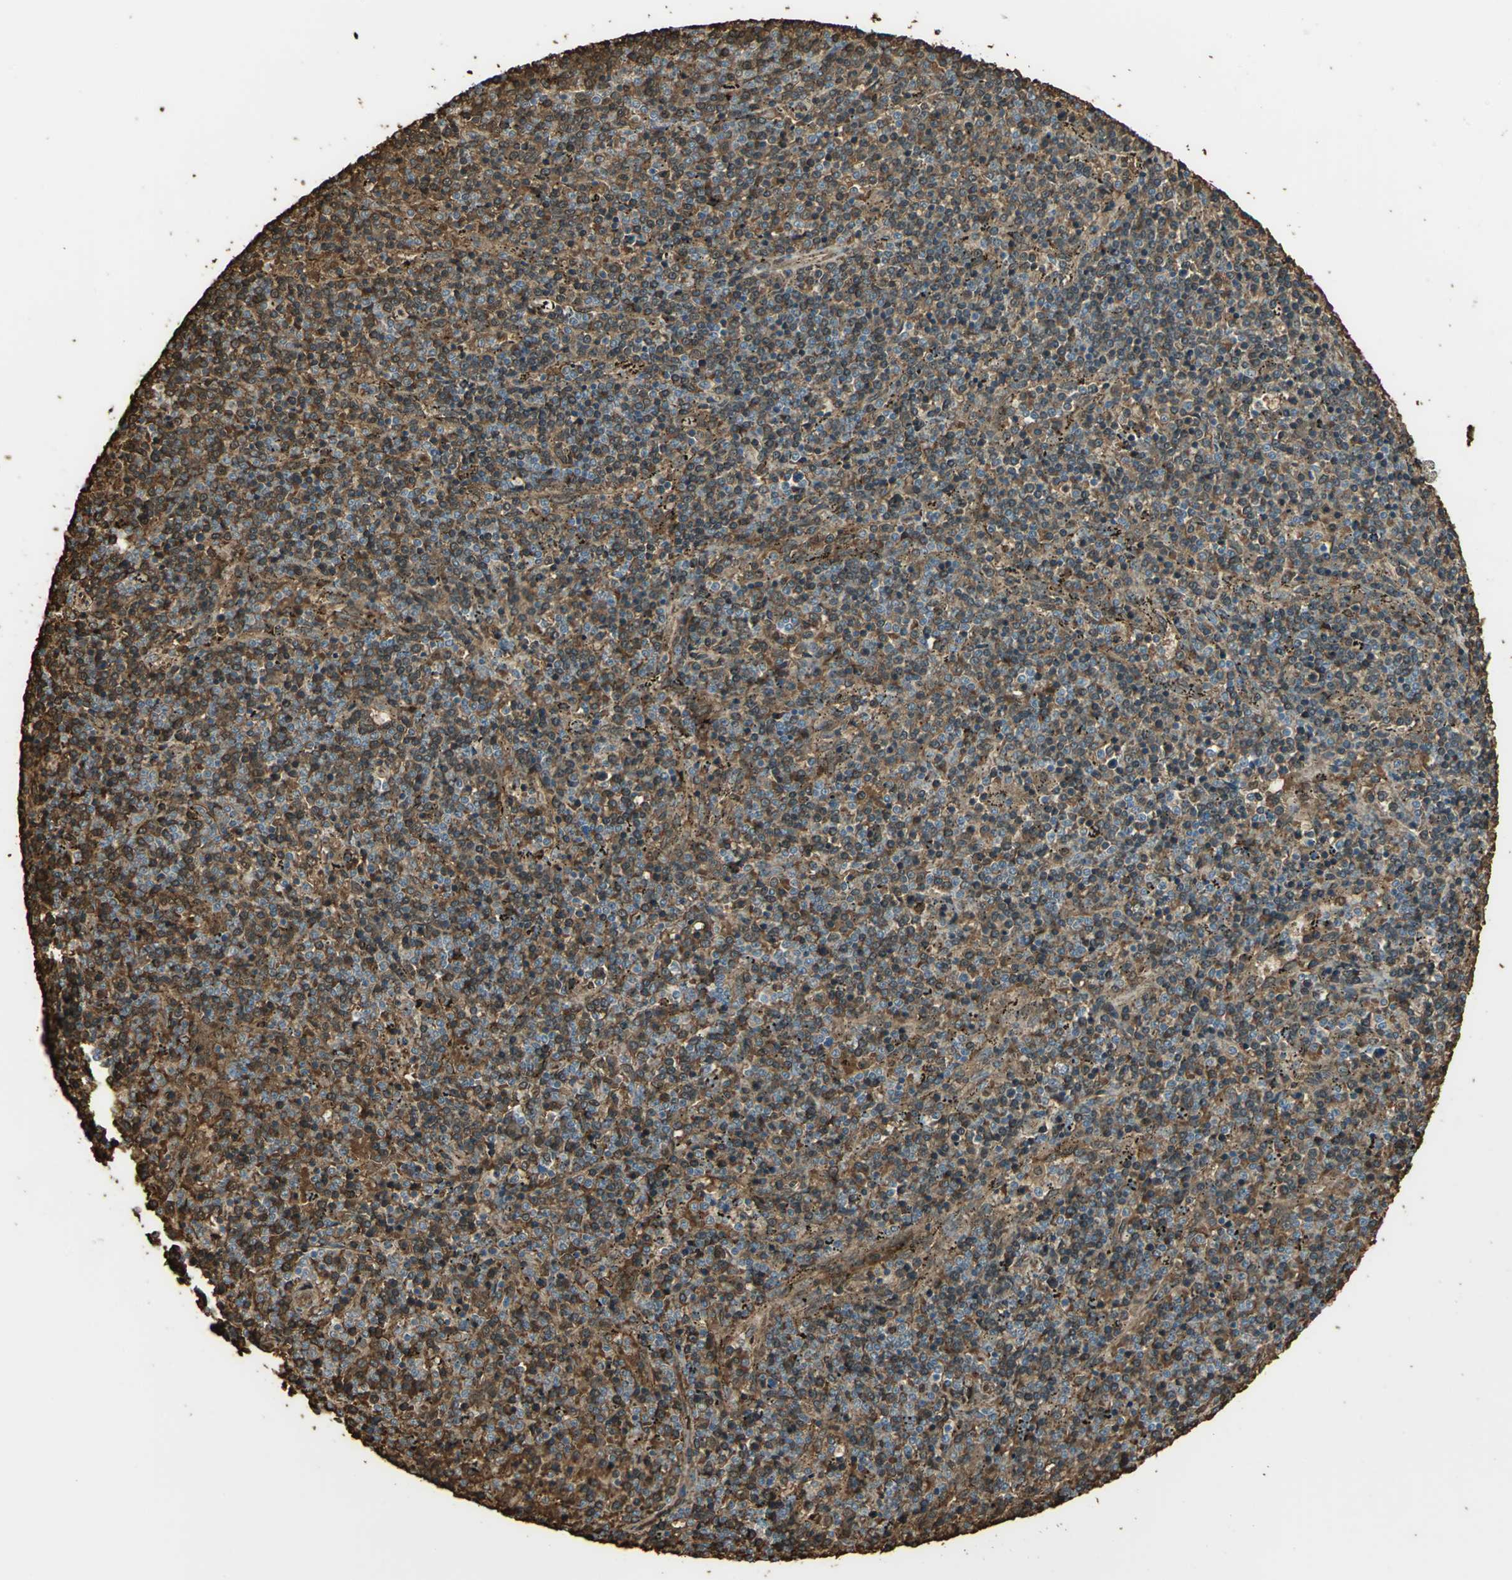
{"staining": {"intensity": "moderate", "quantity": ">75%", "location": "cytoplasmic/membranous,nuclear"}, "tissue": "lymphoma", "cell_type": "Tumor cells", "image_type": "cancer", "snomed": [{"axis": "morphology", "description": "Malignant lymphoma, non-Hodgkin's type, Low grade"}, {"axis": "topography", "description": "Spleen"}], "caption": "This micrograph reveals immunohistochemistry staining of lymphoma, with medium moderate cytoplasmic/membranous and nuclear staining in approximately >75% of tumor cells.", "gene": "DDAH1", "patient": {"sex": "female", "age": 50}}